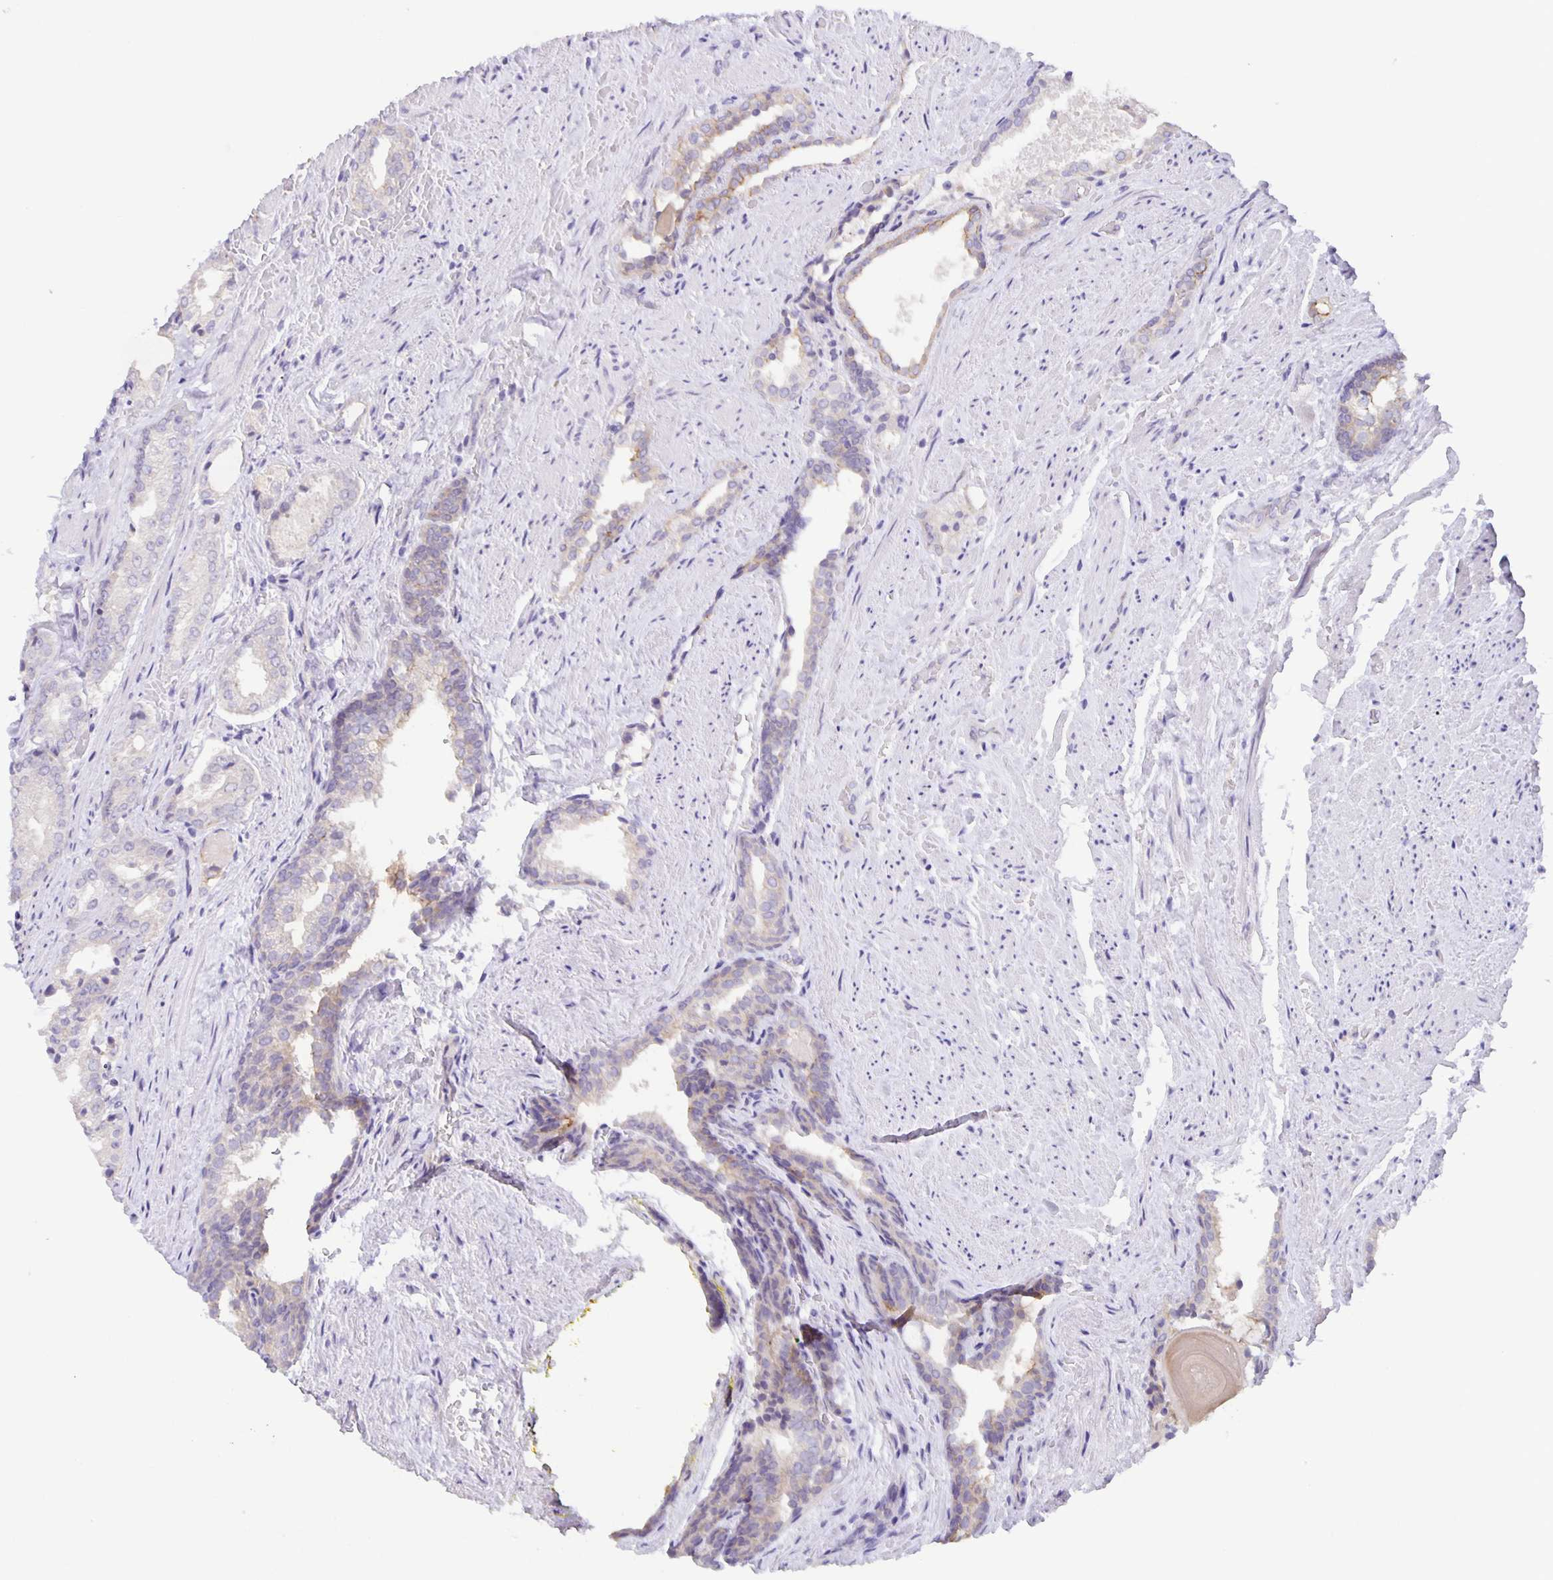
{"staining": {"intensity": "negative", "quantity": "none", "location": "none"}, "tissue": "prostate cancer", "cell_type": "Tumor cells", "image_type": "cancer", "snomed": [{"axis": "morphology", "description": "Adenocarcinoma, High grade"}, {"axis": "topography", "description": "Prostate"}], "caption": "DAB (3,3'-diaminobenzidine) immunohistochemical staining of human prostate cancer reveals no significant positivity in tumor cells.", "gene": "PTPN3", "patient": {"sex": "male", "age": 65}}